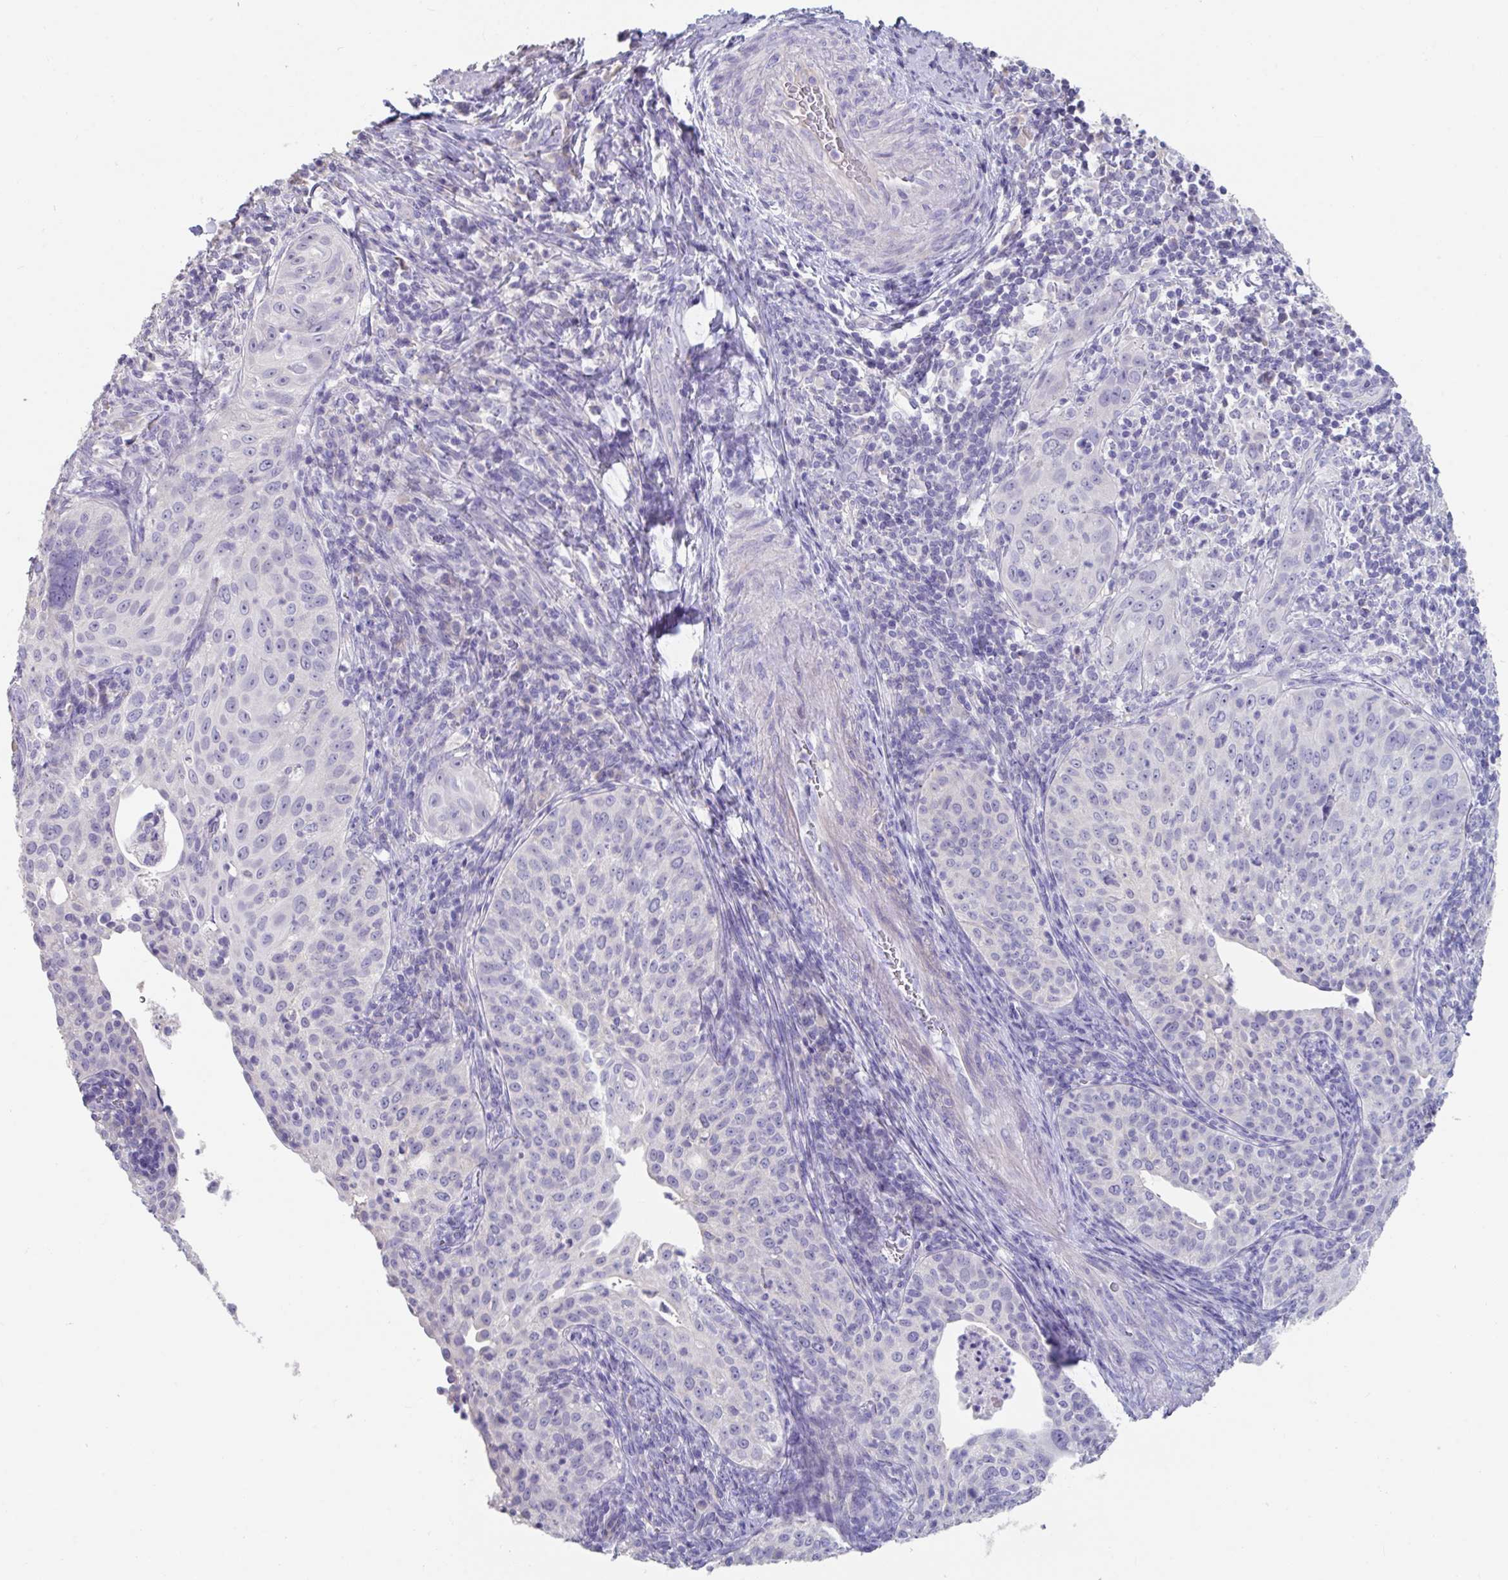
{"staining": {"intensity": "negative", "quantity": "none", "location": "none"}, "tissue": "cervical cancer", "cell_type": "Tumor cells", "image_type": "cancer", "snomed": [{"axis": "morphology", "description": "Squamous cell carcinoma, NOS"}, {"axis": "topography", "description": "Cervix"}], "caption": "This is a photomicrograph of immunohistochemistry staining of cervical cancer, which shows no staining in tumor cells.", "gene": "SLC44A4", "patient": {"sex": "female", "age": 30}}